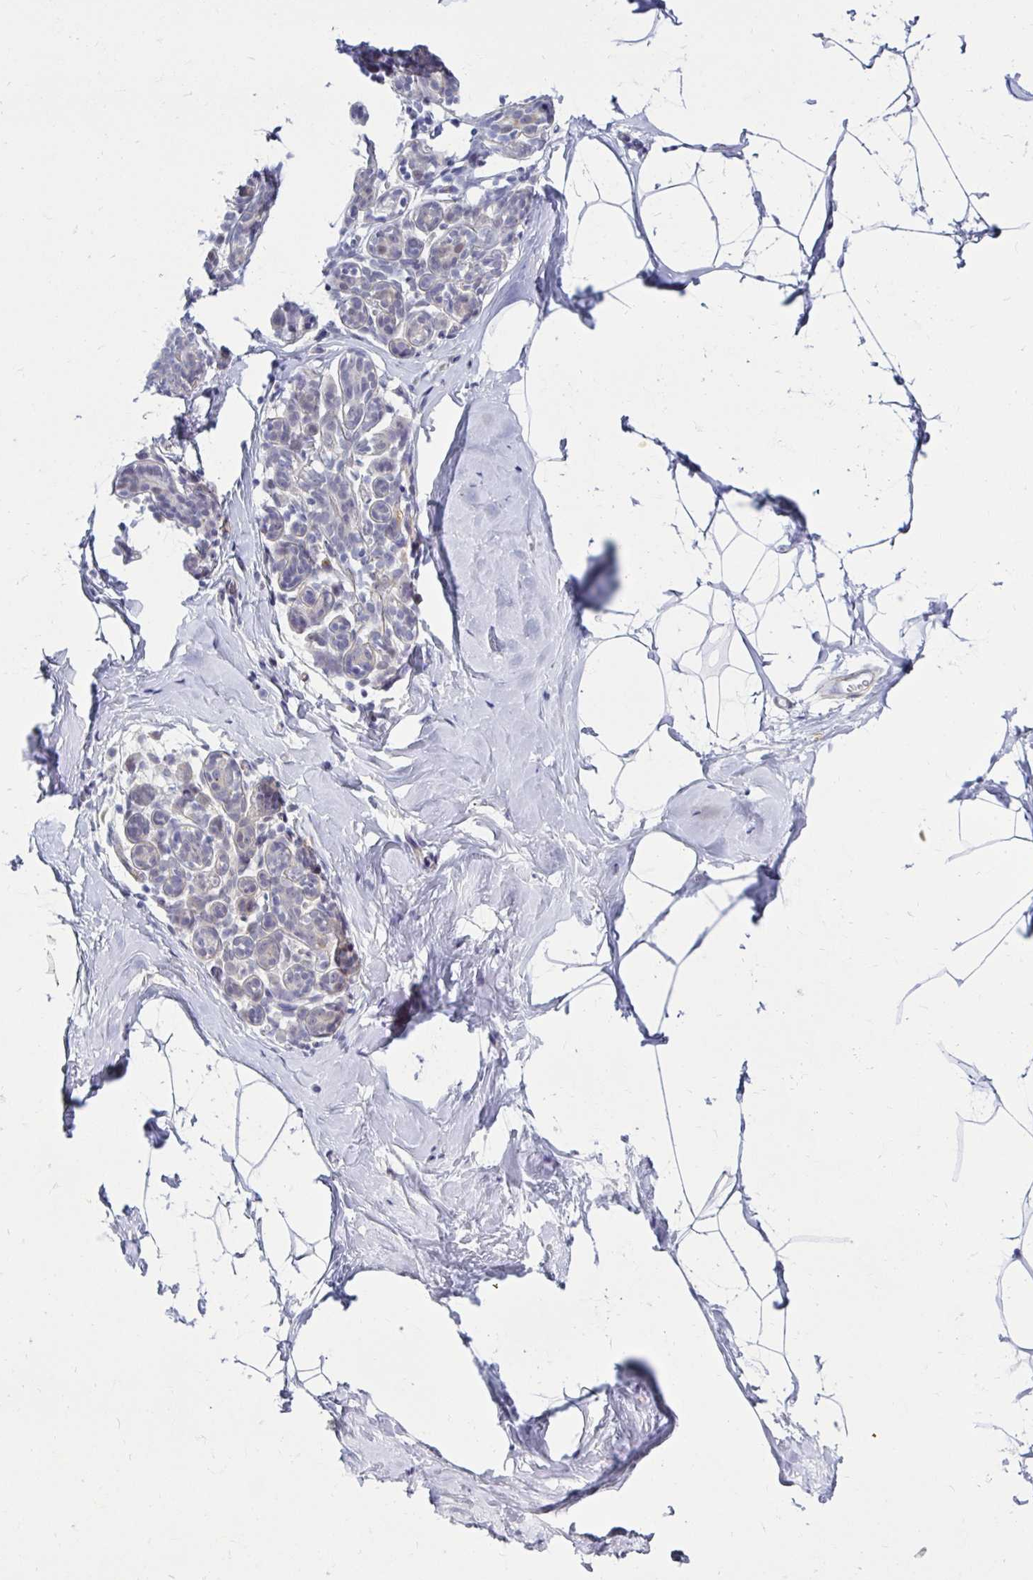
{"staining": {"intensity": "negative", "quantity": "none", "location": "none"}, "tissue": "breast", "cell_type": "Adipocytes", "image_type": "normal", "snomed": [{"axis": "morphology", "description": "Normal tissue, NOS"}, {"axis": "topography", "description": "Breast"}], "caption": "An IHC photomicrograph of normal breast is shown. There is no staining in adipocytes of breast. (Immunohistochemistry, brightfield microscopy, high magnification).", "gene": "ANKRD62", "patient": {"sex": "female", "age": 32}}